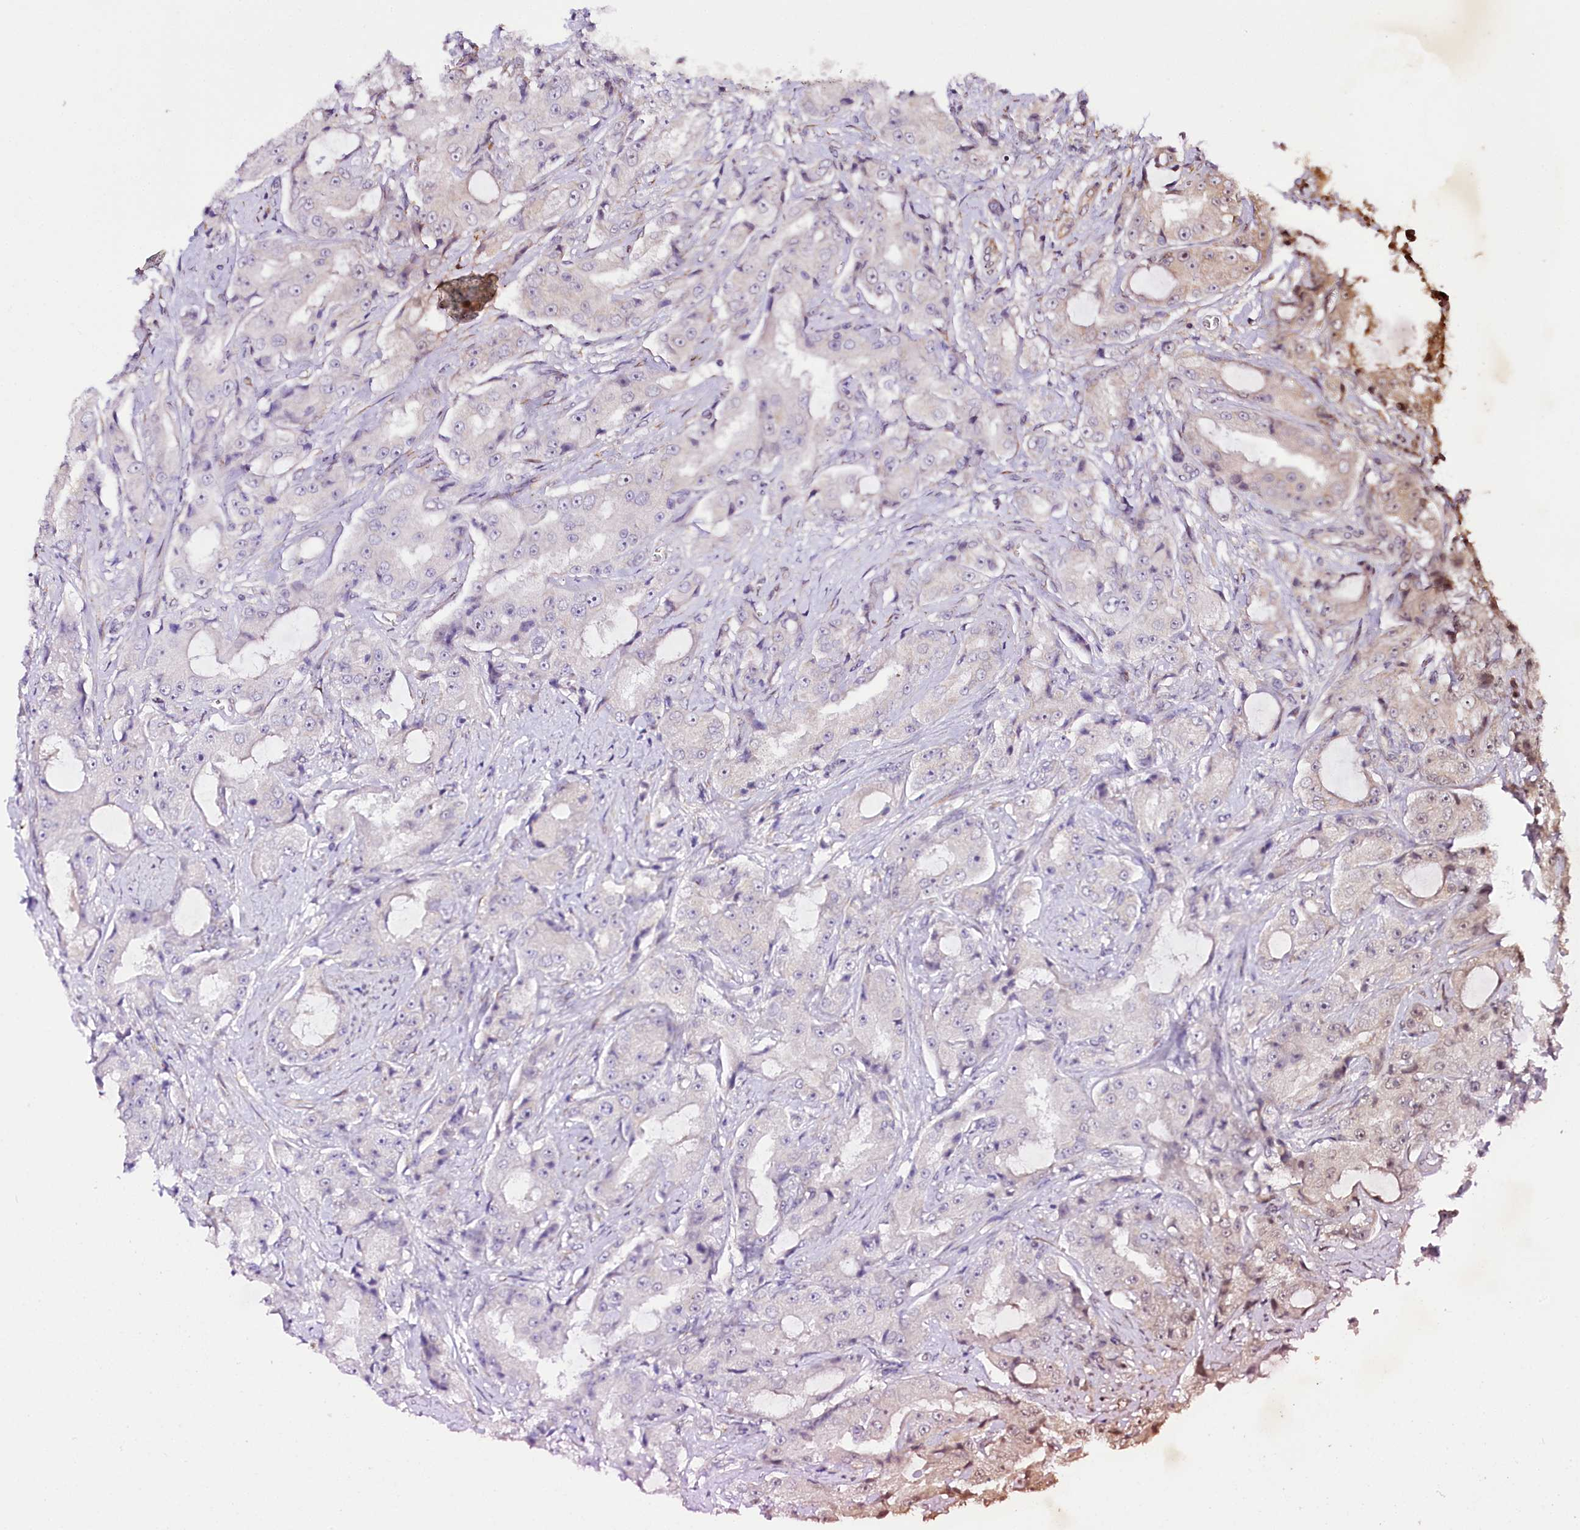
{"staining": {"intensity": "negative", "quantity": "none", "location": "none"}, "tissue": "prostate cancer", "cell_type": "Tumor cells", "image_type": "cancer", "snomed": [{"axis": "morphology", "description": "Adenocarcinoma, High grade"}, {"axis": "topography", "description": "Prostate"}], "caption": "Immunohistochemistry (IHC) micrograph of prostate high-grade adenocarcinoma stained for a protein (brown), which shows no positivity in tumor cells.", "gene": "CUTC", "patient": {"sex": "male", "age": 73}}